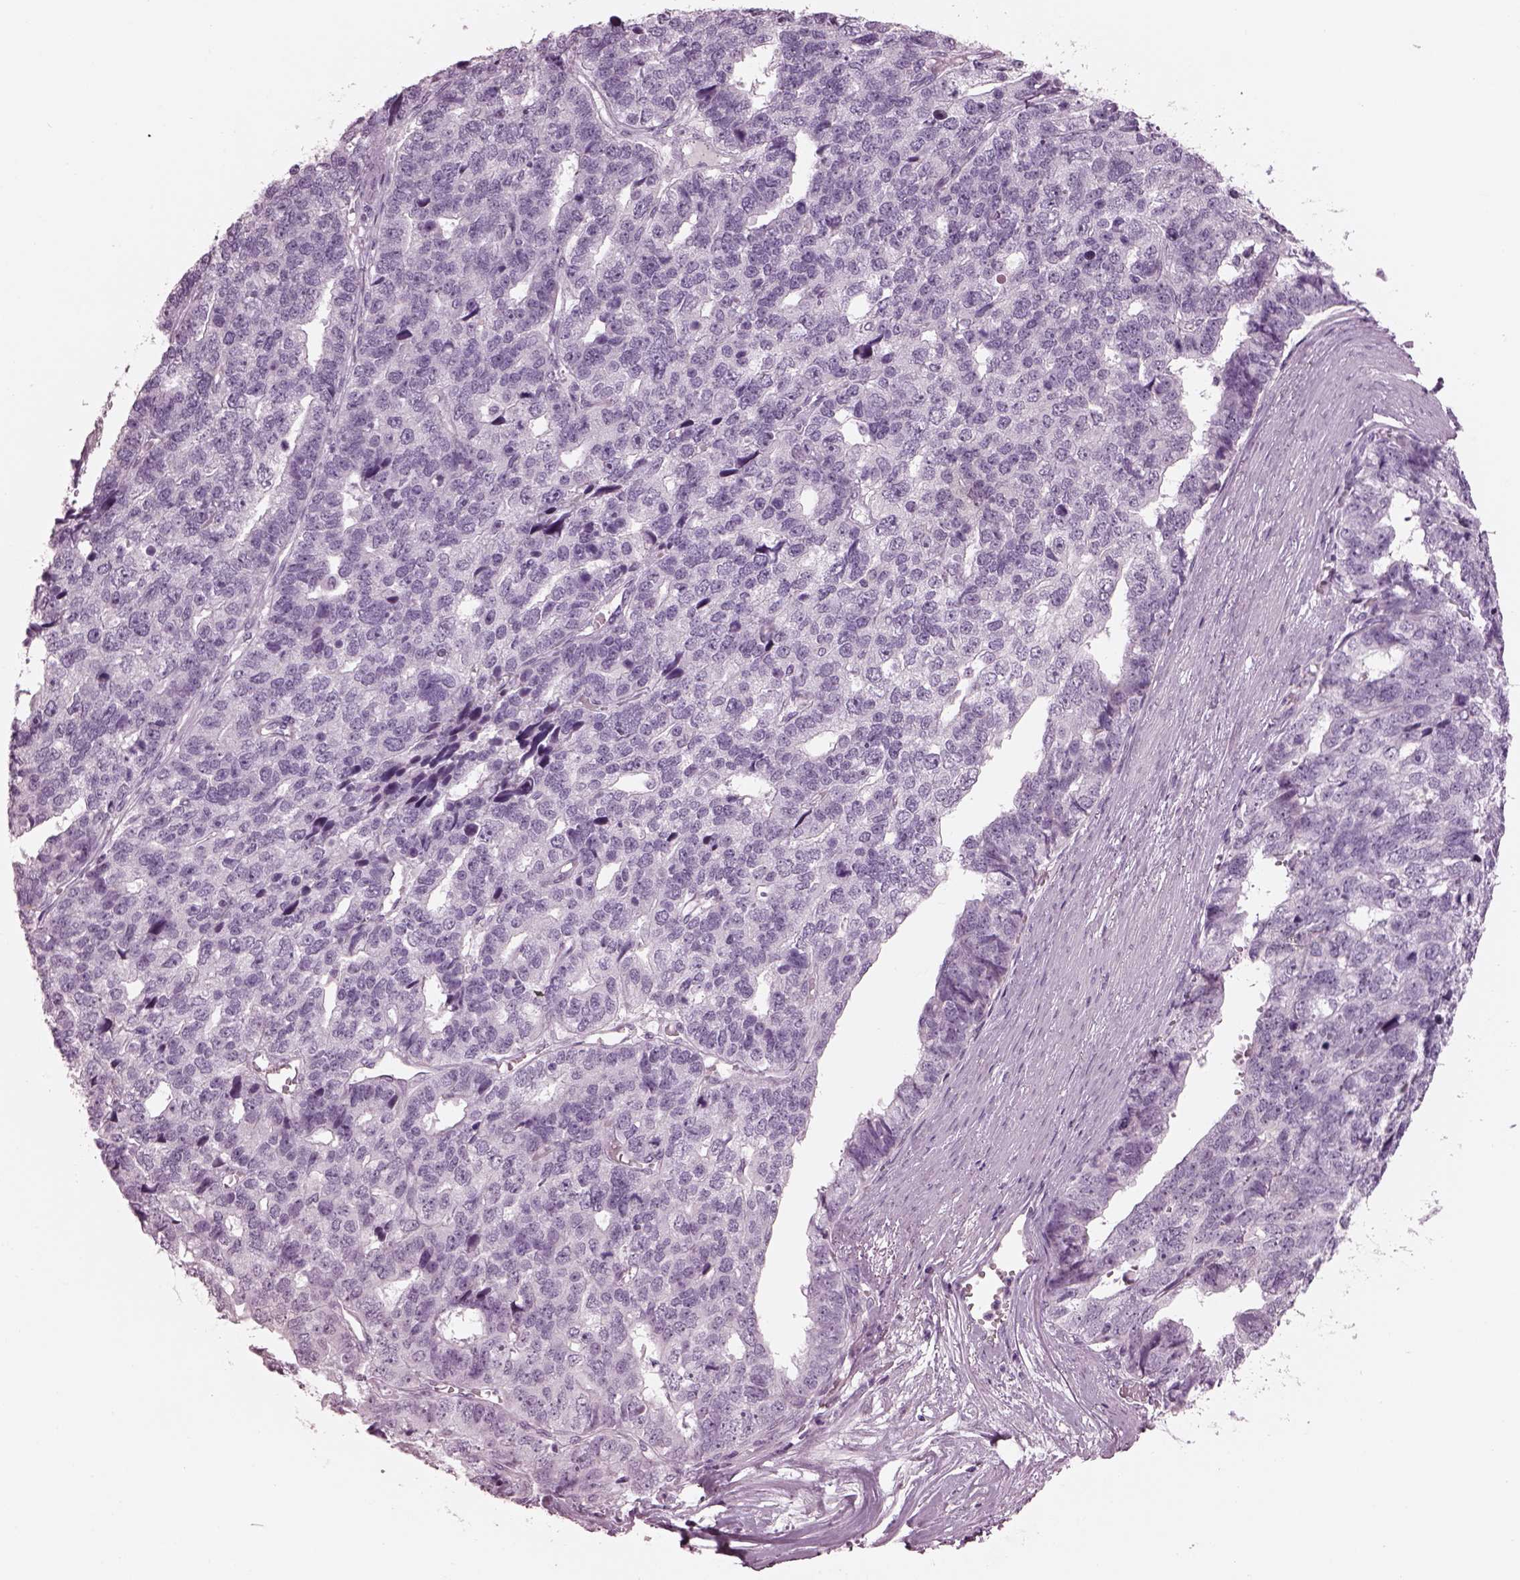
{"staining": {"intensity": "negative", "quantity": "none", "location": "none"}, "tissue": "stomach cancer", "cell_type": "Tumor cells", "image_type": "cancer", "snomed": [{"axis": "morphology", "description": "Adenocarcinoma, NOS"}, {"axis": "topography", "description": "Stomach"}], "caption": "Tumor cells are negative for protein expression in human adenocarcinoma (stomach).", "gene": "CYLC1", "patient": {"sex": "male", "age": 69}}